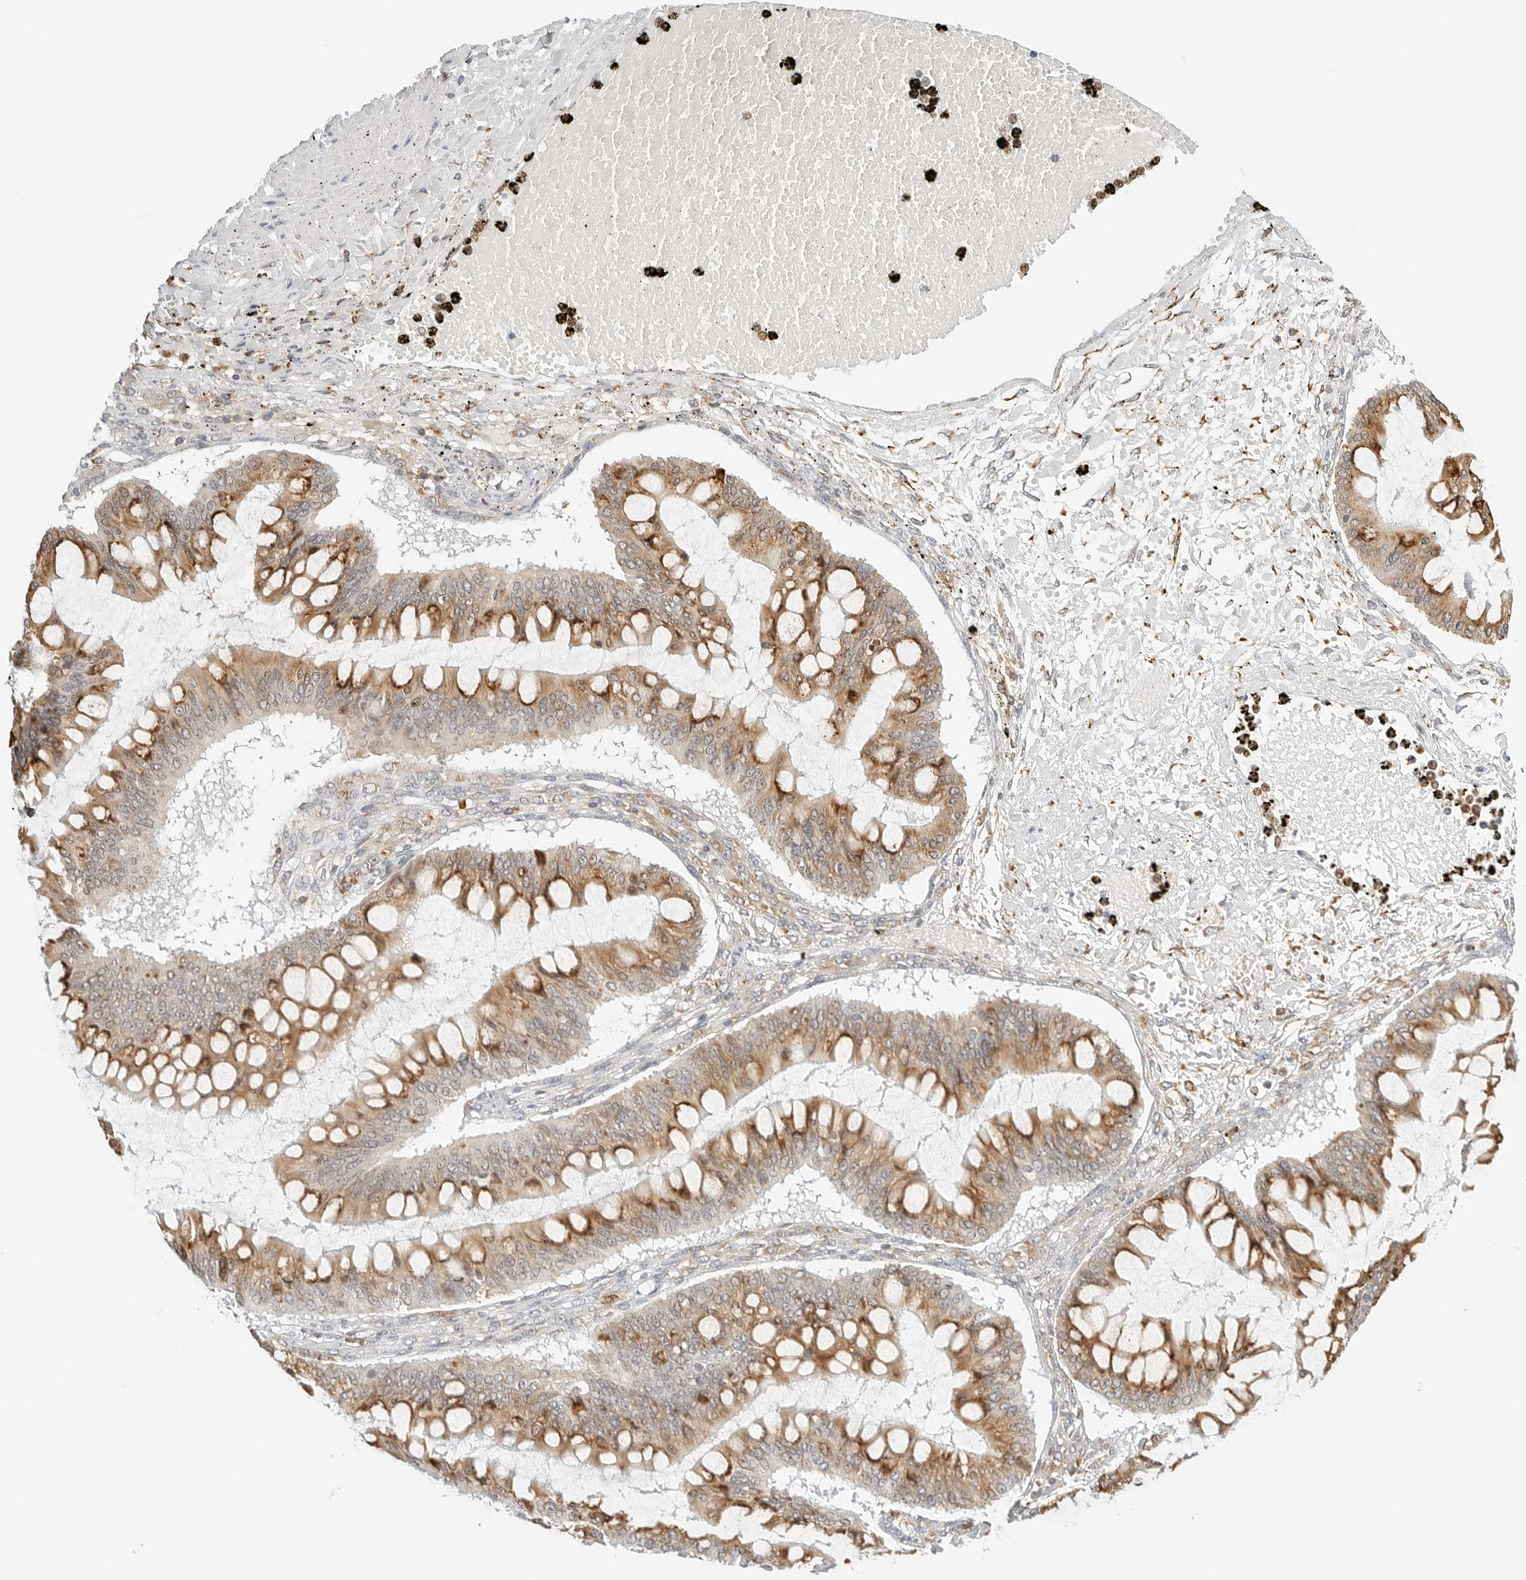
{"staining": {"intensity": "moderate", "quantity": ">75%", "location": "cytoplasmic/membranous"}, "tissue": "ovarian cancer", "cell_type": "Tumor cells", "image_type": "cancer", "snomed": [{"axis": "morphology", "description": "Cystadenocarcinoma, mucinous, NOS"}, {"axis": "topography", "description": "Ovary"}], "caption": "Mucinous cystadenocarcinoma (ovarian) was stained to show a protein in brown. There is medium levels of moderate cytoplasmic/membranous expression in approximately >75% of tumor cells. (Stains: DAB (3,3'-diaminobenzidine) in brown, nuclei in blue, Microscopy: brightfield microscopy at high magnification).", "gene": "THEM4", "patient": {"sex": "female", "age": 73}}